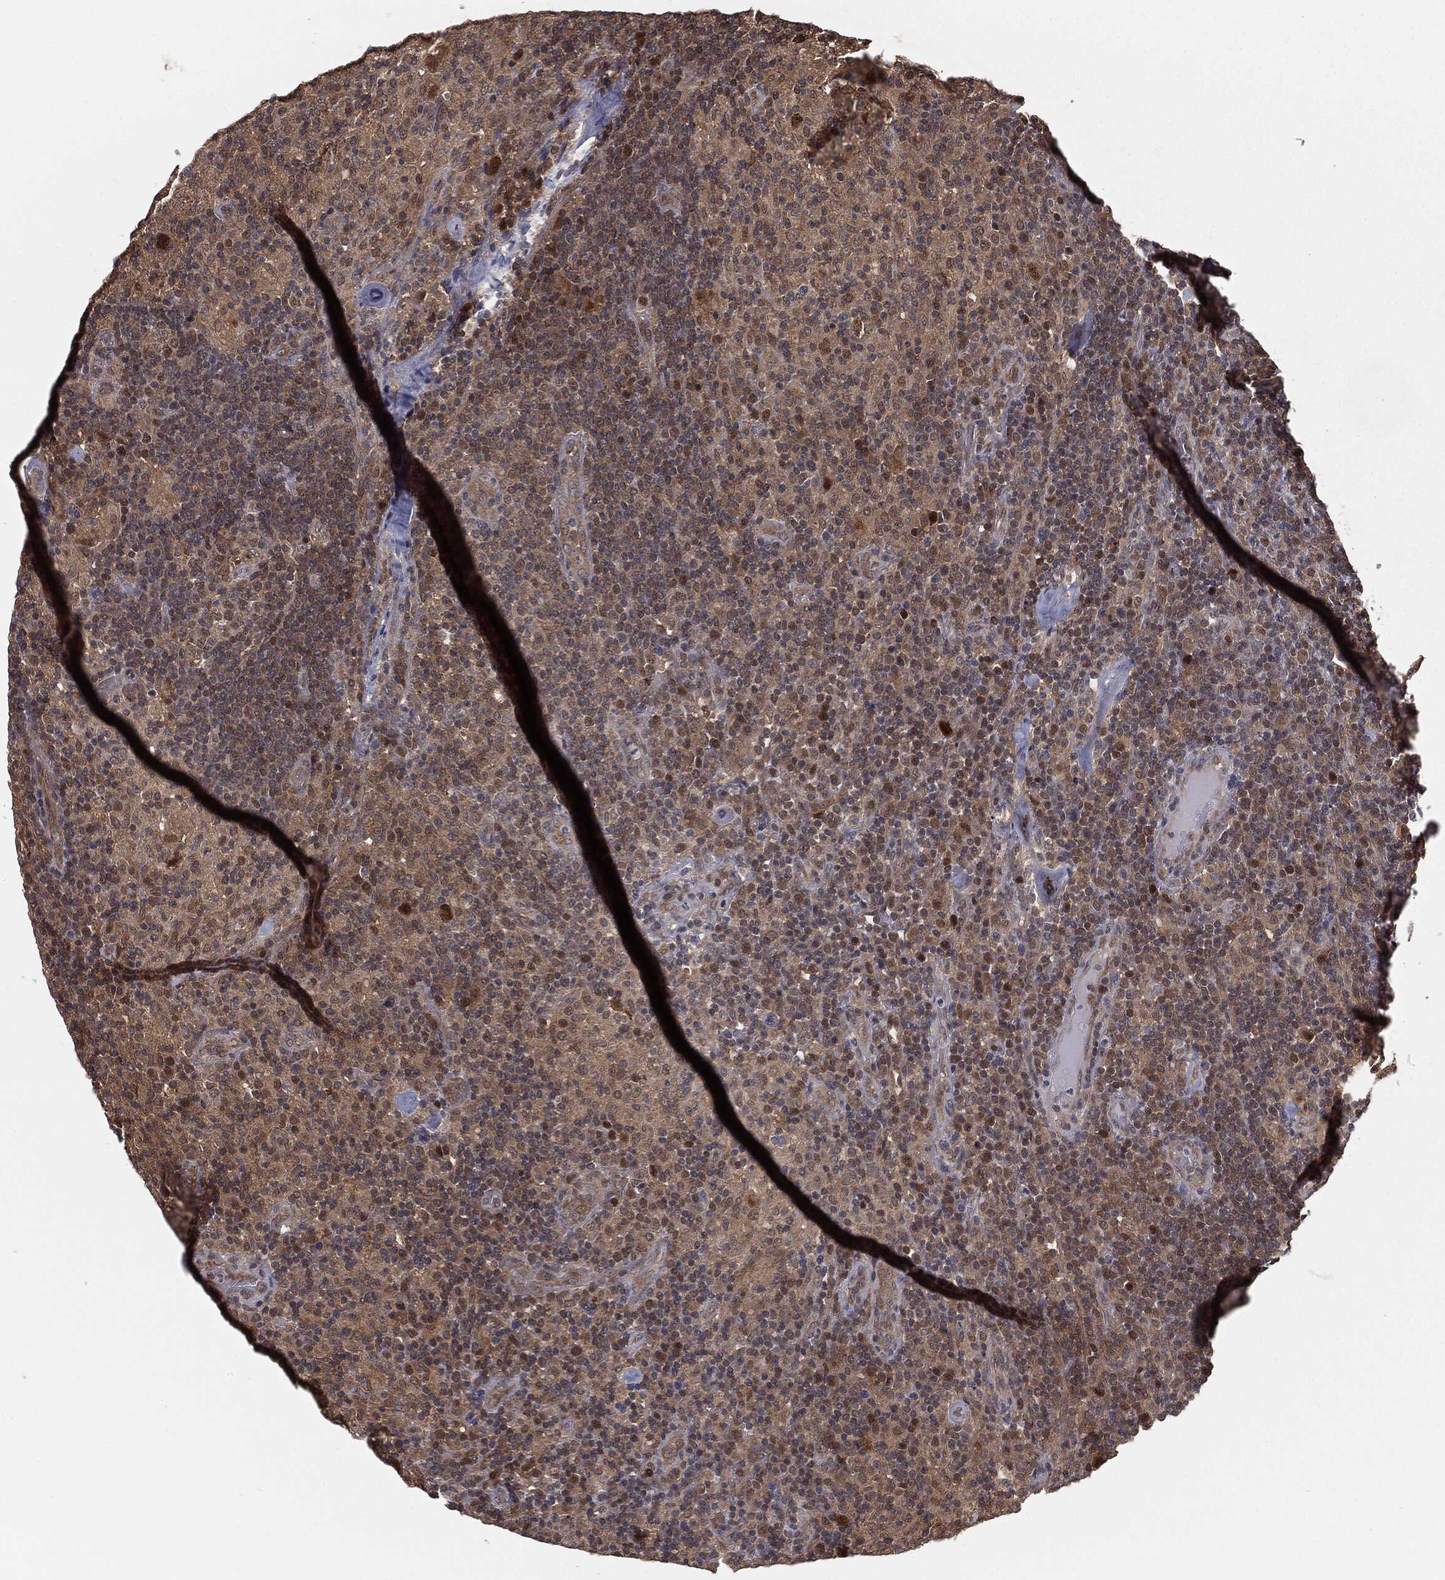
{"staining": {"intensity": "strong", "quantity": "25%-75%", "location": "cytoplasmic/membranous"}, "tissue": "lymphoma", "cell_type": "Tumor cells", "image_type": "cancer", "snomed": [{"axis": "morphology", "description": "Hodgkin's disease, NOS"}, {"axis": "topography", "description": "Lymph node"}], "caption": "Immunohistochemical staining of Hodgkin's disease reveals strong cytoplasmic/membranous protein staining in approximately 25%-75% of tumor cells.", "gene": "FBXO7", "patient": {"sex": "male", "age": 70}}